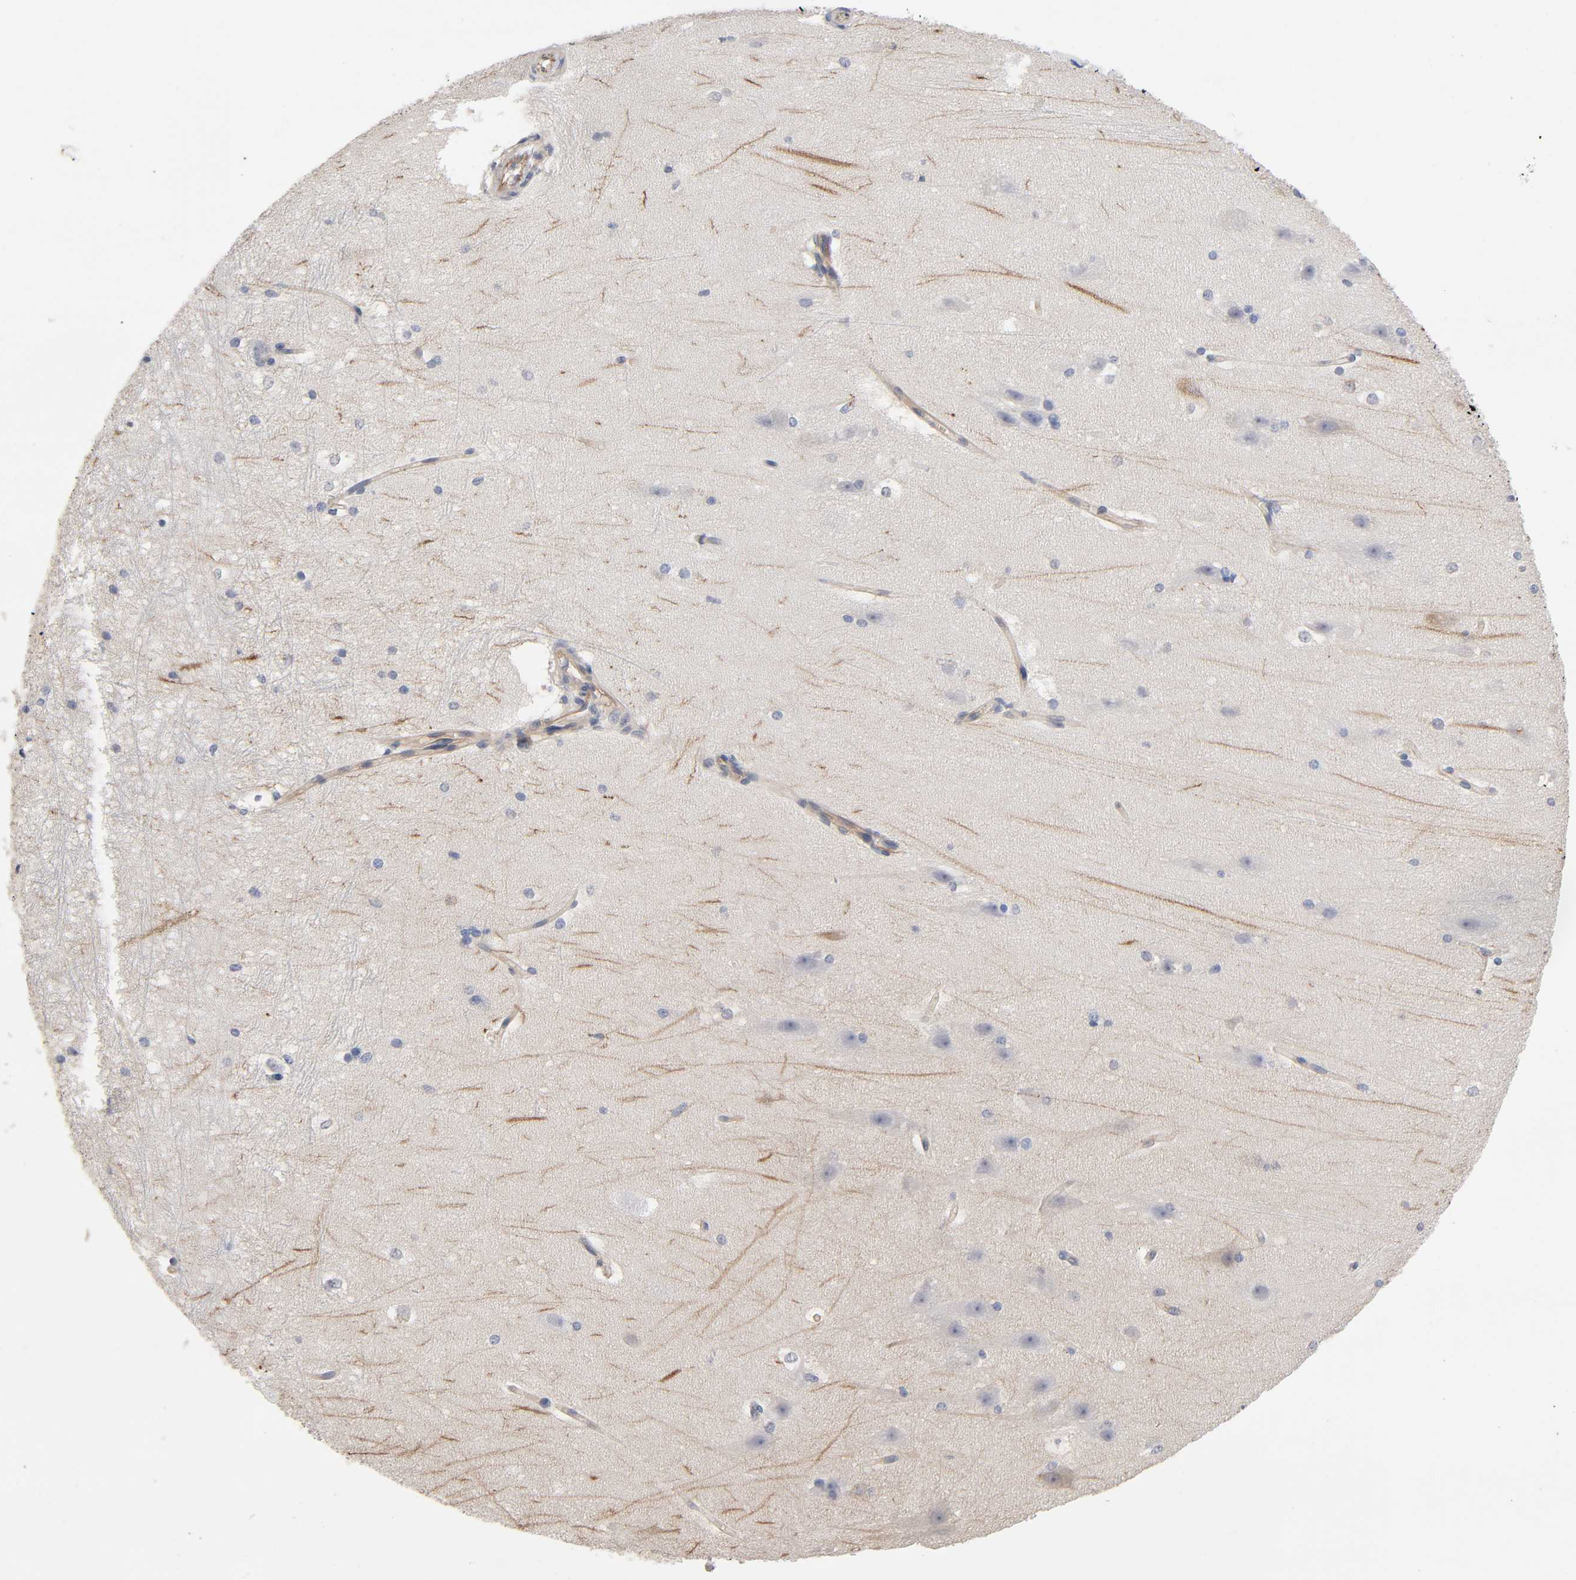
{"staining": {"intensity": "negative", "quantity": "none", "location": "none"}, "tissue": "hippocampus", "cell_type": "Glial cells", "image_type": "normal", "snomed": [{"axis": "morphology", "description": "Normal tissue, NOS"}, {"axis": "topography", "description": "Hippocampus"}], "caption": "An immunohistochemistry (IHC) micrograph of benign hippocampus is shown. There is no staining in glial cells of hippocampus. The staining was performed using DAB (3,3'-diaminobenzidine) to visualize the protein expression in brown, while the nuclei were stained in blue with hematoxylin (Magnification: 20x).", "gene": "RAB13", "patient": {"sex": "female", "age": 19}}